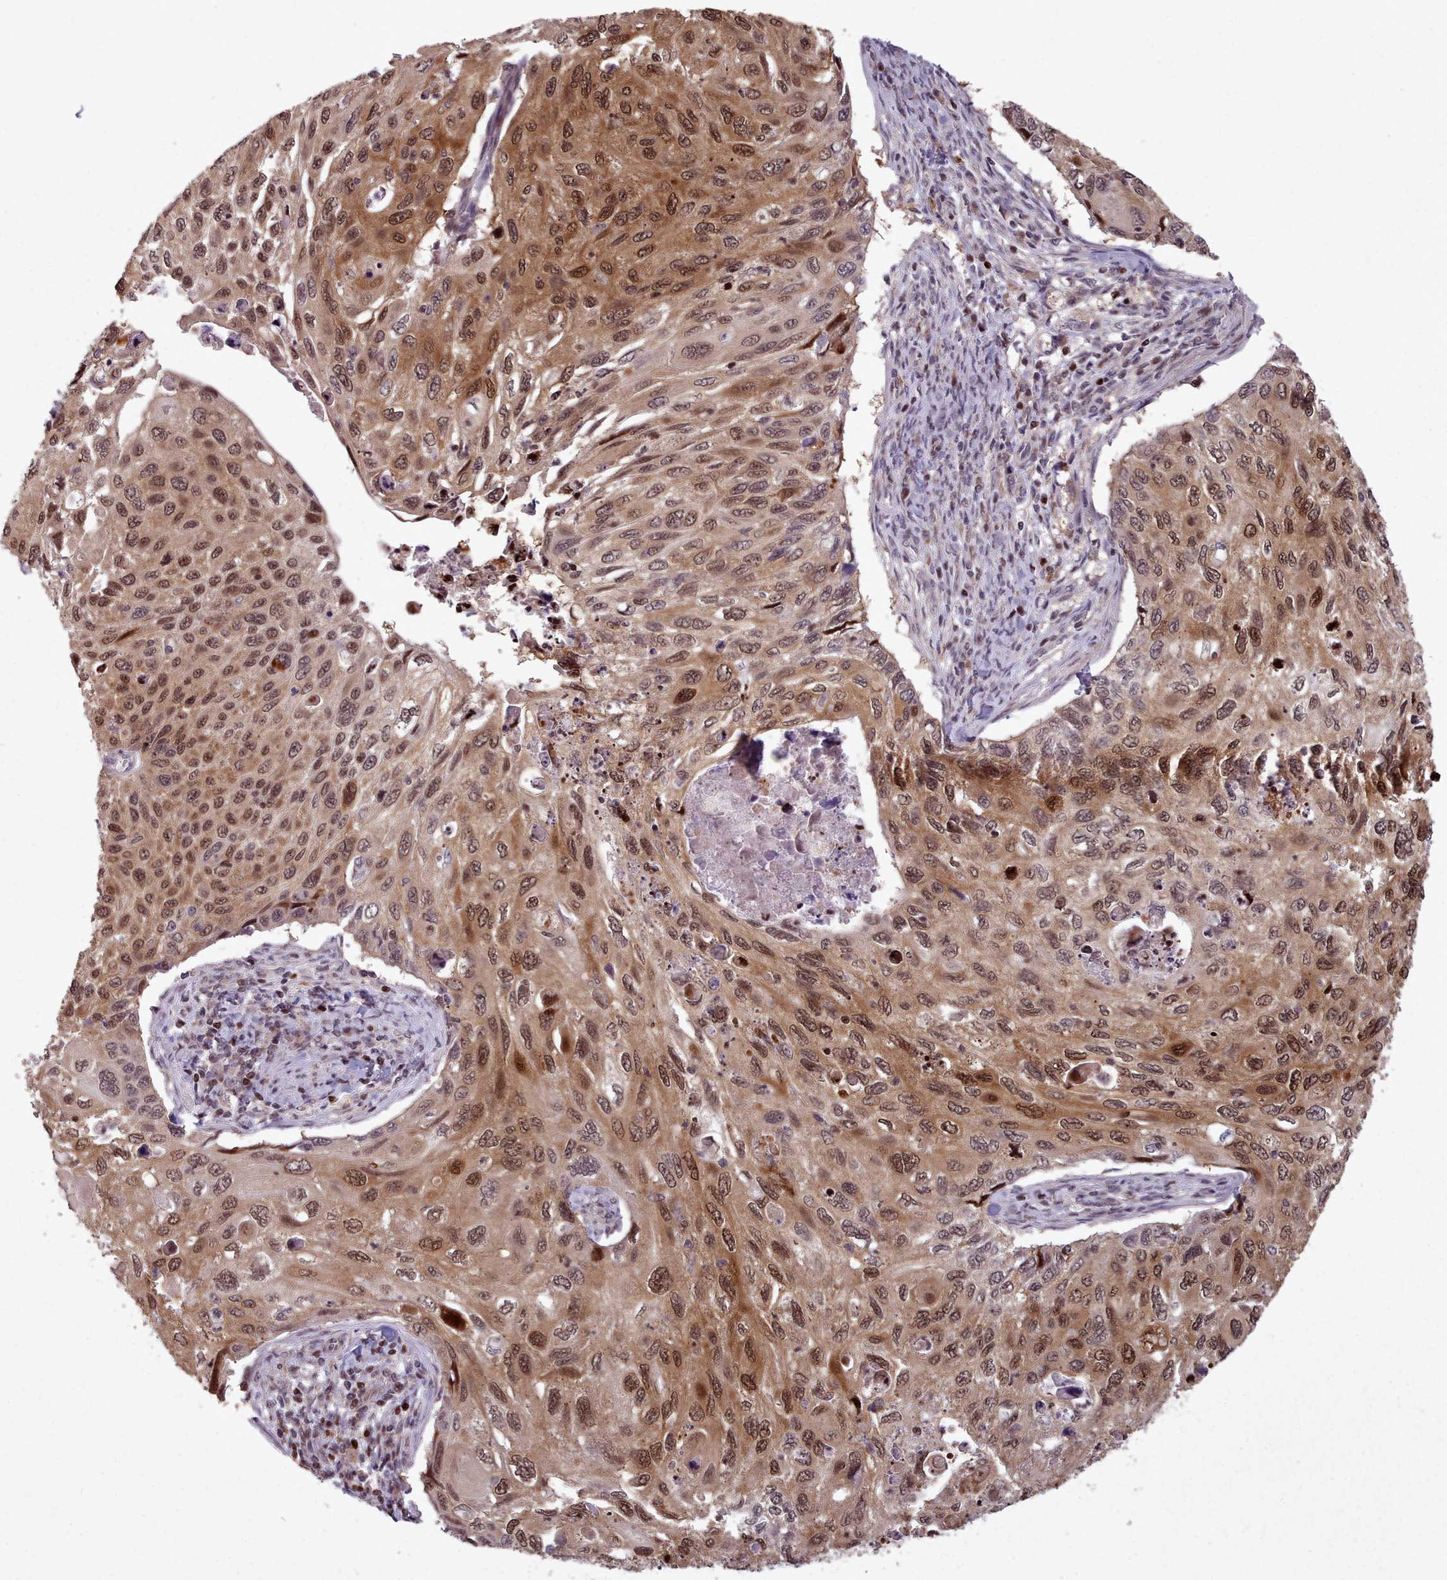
{"staining": {"intensity": "moderate", "quantity": ">75%", "location": "cytoplasmic/membranous,nuclear"}, "tissue": "cervical cancer", "cell_type": "Tumor cells", "image_type": "cancer", "snomed": [{"axis": "morphology", "description": "Squamous cell carcinoma, NOS"}, {"axis": "topography", "description": "Cervix"}], "caption": "This image displays IHC staining of human cervical cancer (squamous cell carcinoma), with medium moderate cytoplasmic/membranous and nuclear staining in approximately >75% of tumor cells.", "gene": "ENSA", "patient": {"sex": "female", "age": 70}}